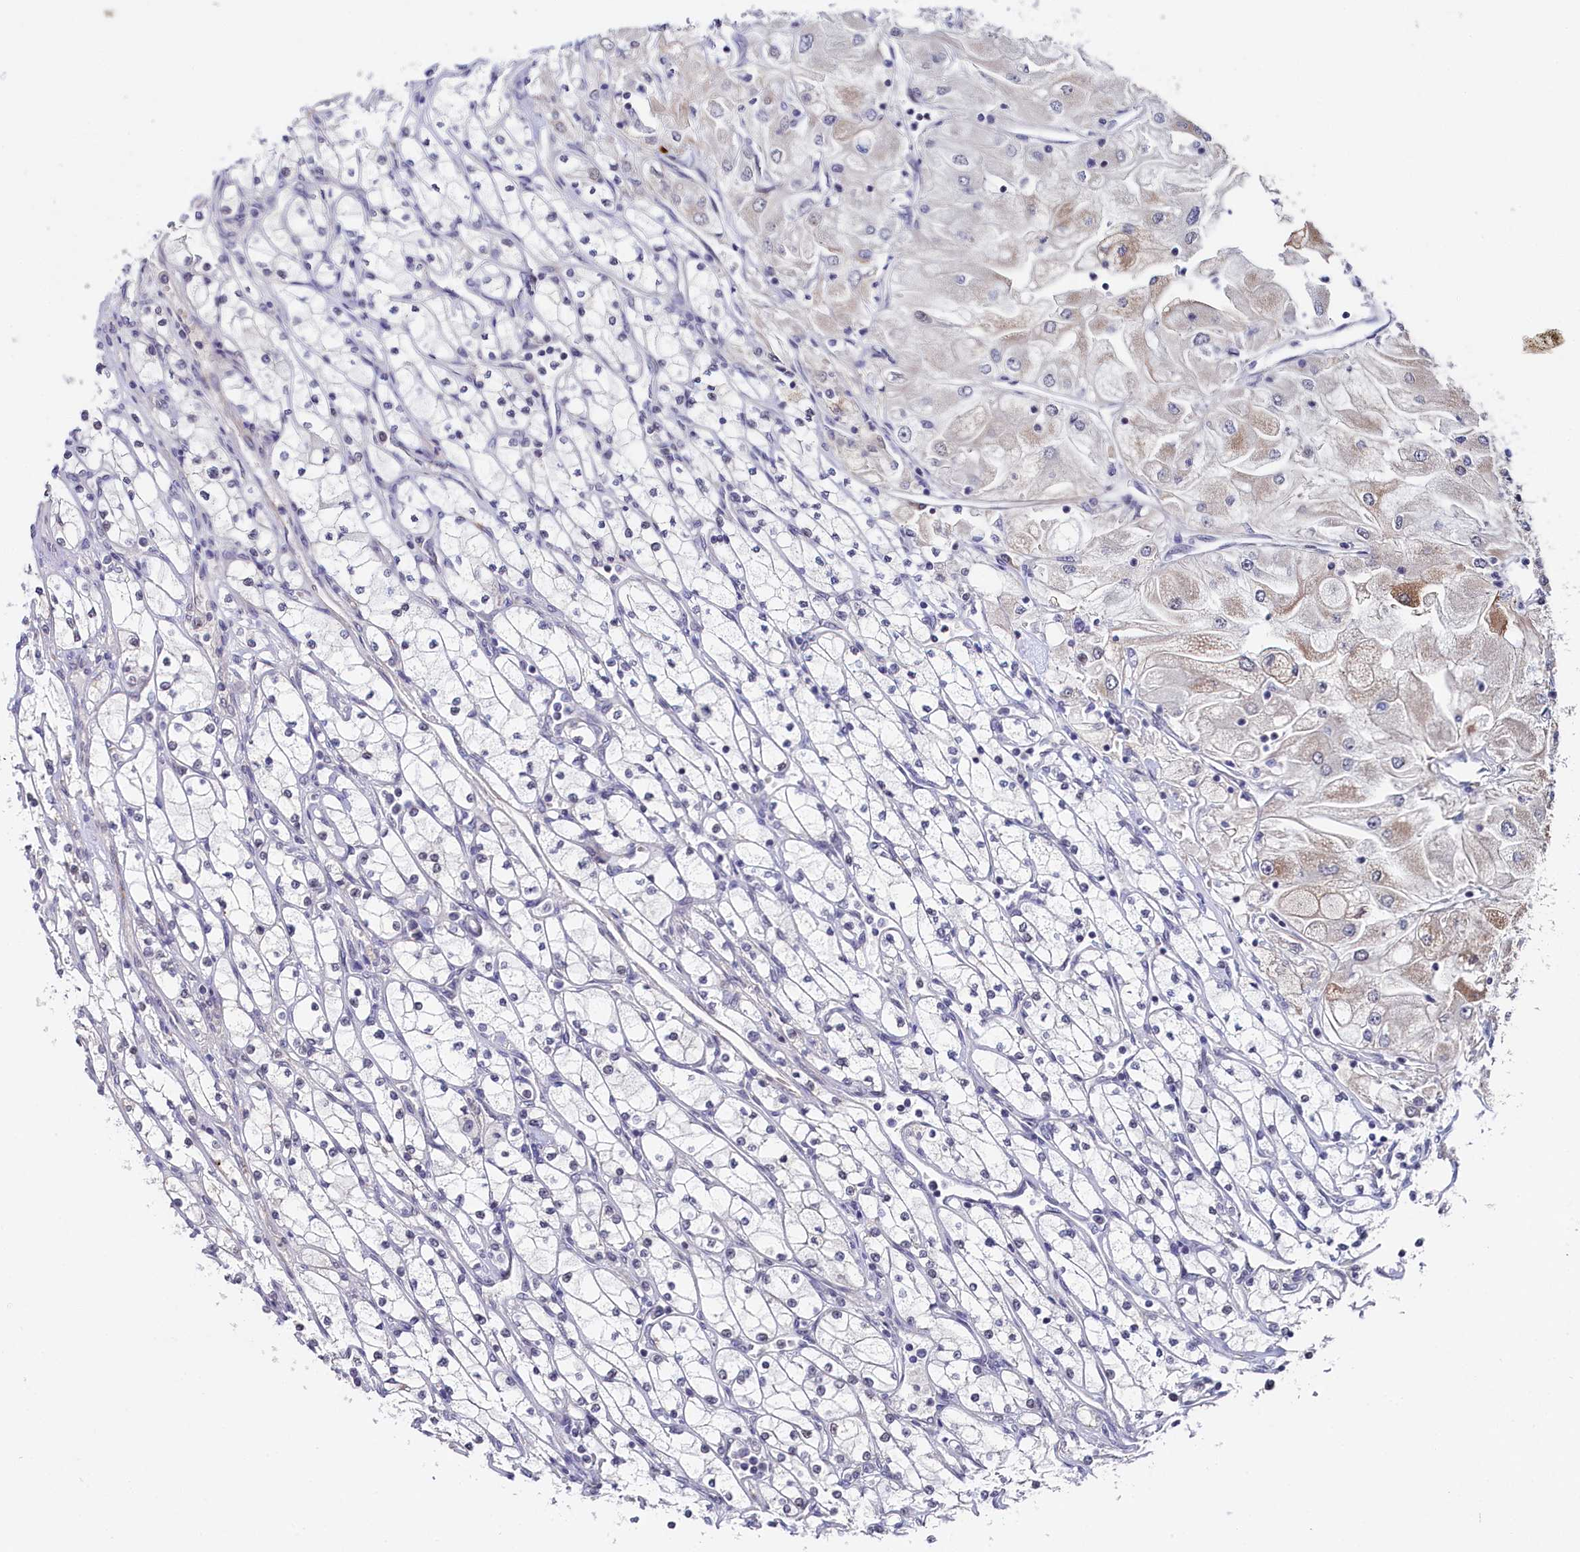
{"staining": {"intensity": "negative", "quantity": "none", "location": "none"}, "tissue": "renal cancer", "cell_type": "Tumor cells", "image_type": "cancer", "snomed": [{"axis": "morphology", "description": "Adenocarcinoma, NOS"}, {"axis": "topography", "description": "Kidney"}], "caption": "Tumor cells show no significant protein positivity in adenocarcinoma (renal). Brightfield microscopy of immunohistochemistry stained with DAB (3,3'-diaminobenzidine) (brown) and hematoxylin (blue), captured at high magnification.", "gene": "TIGD4", "patient": {"sex": "male", "age": 80}}